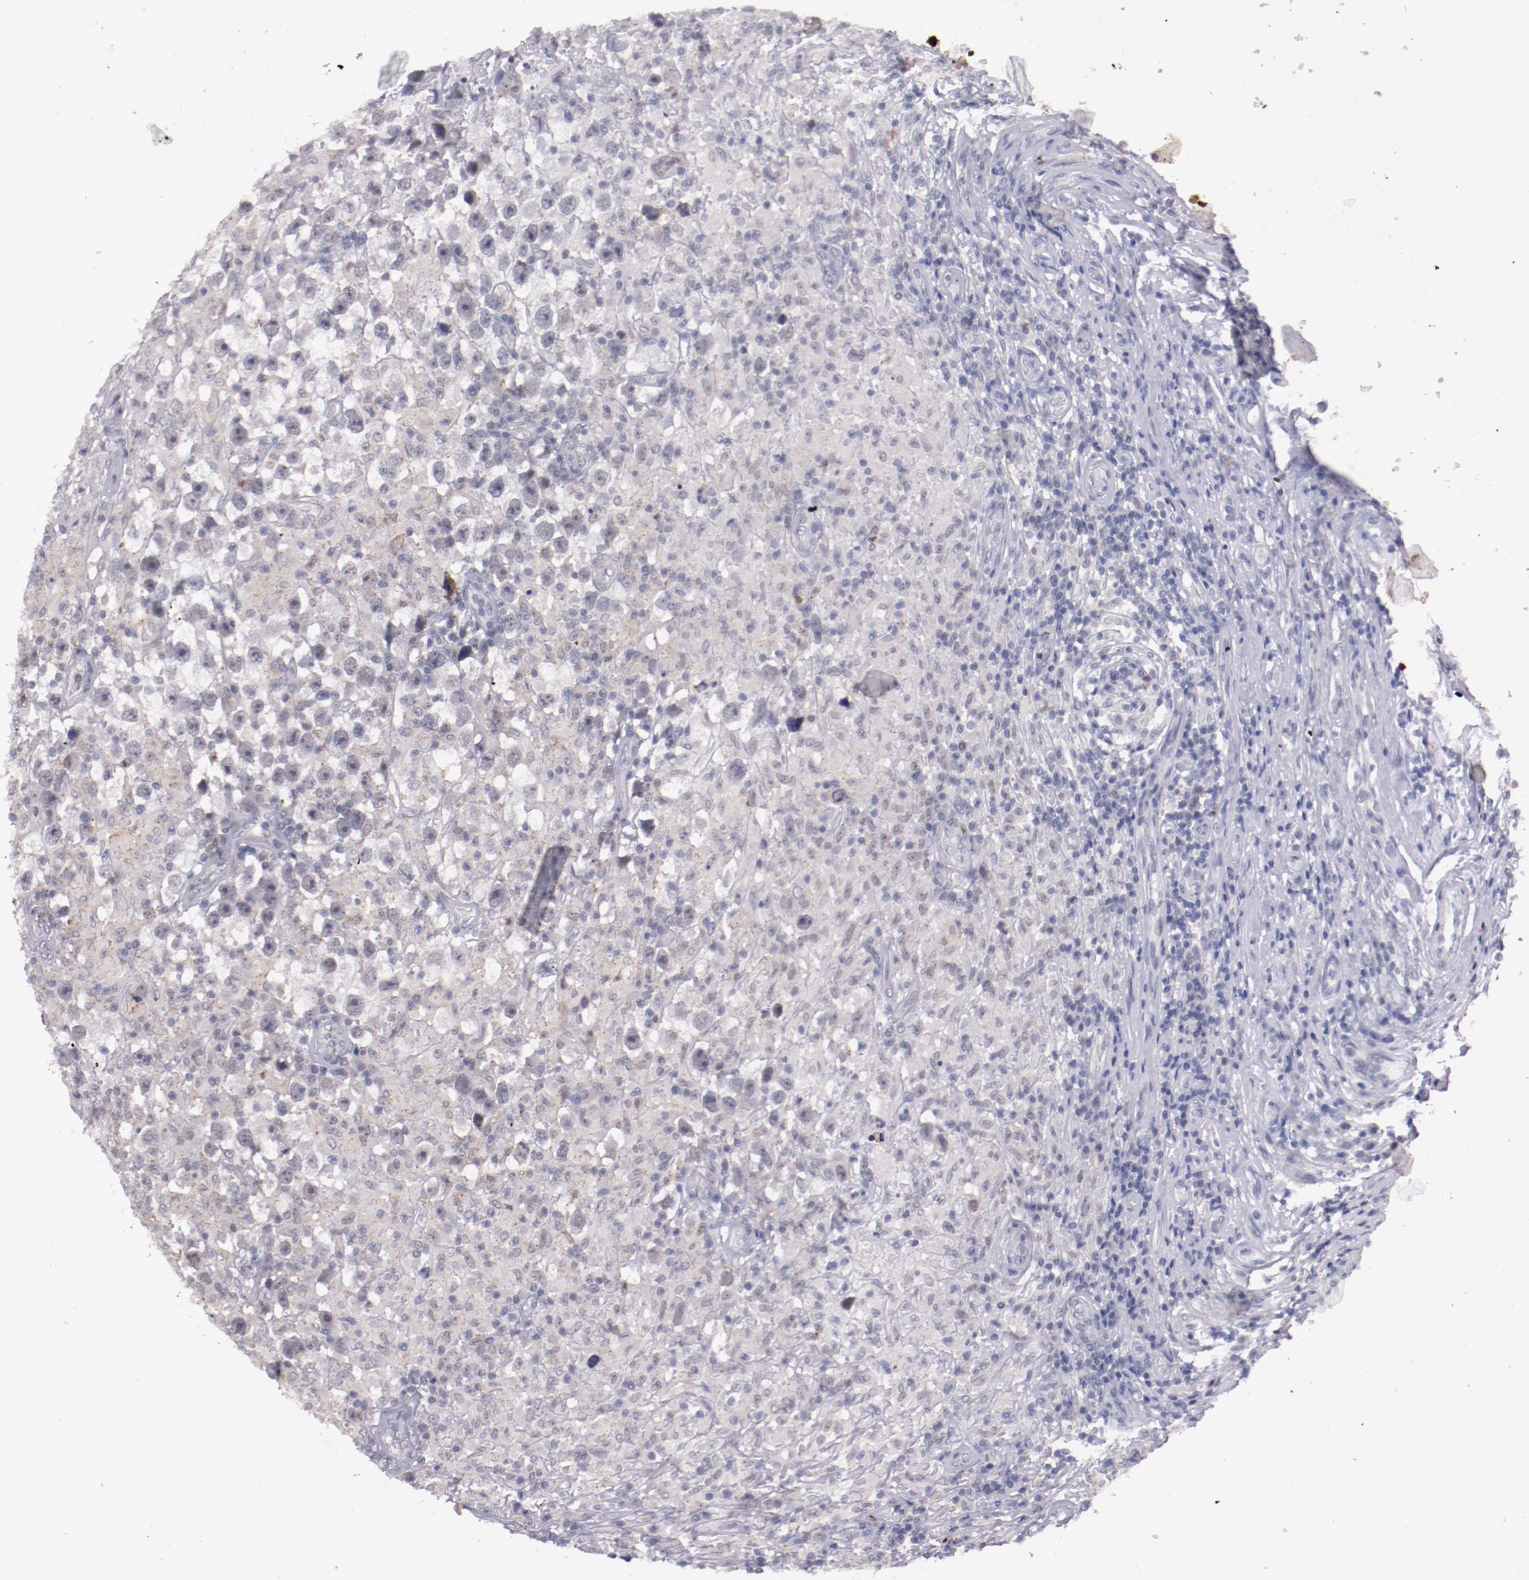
{"staining": {"intensity": "negative", "quantity": "none", "location": "none"}, "tissue": "testis cancer", "cell_type": "Tumor cells", "image_type": "cancer", "snomed": [{"axis": "morphology", "description": "Seminoma, NOS"}, {"axis": "topography", "description": "Testis"}], "caption": "High power microscopy photomicrograph of an IHC photomicrograph of testis cancer (seminoma), revealing no significant expression in tumor cells. The staining was performed using DAB (3,3'-diaminobenzidine) to visualize the protein expression in brown, while the nuclei were stained in blue with hematoxylin (Magnification: 20x).", "gene": "SYP", "patient": {"sex": "male", "age": 34}}